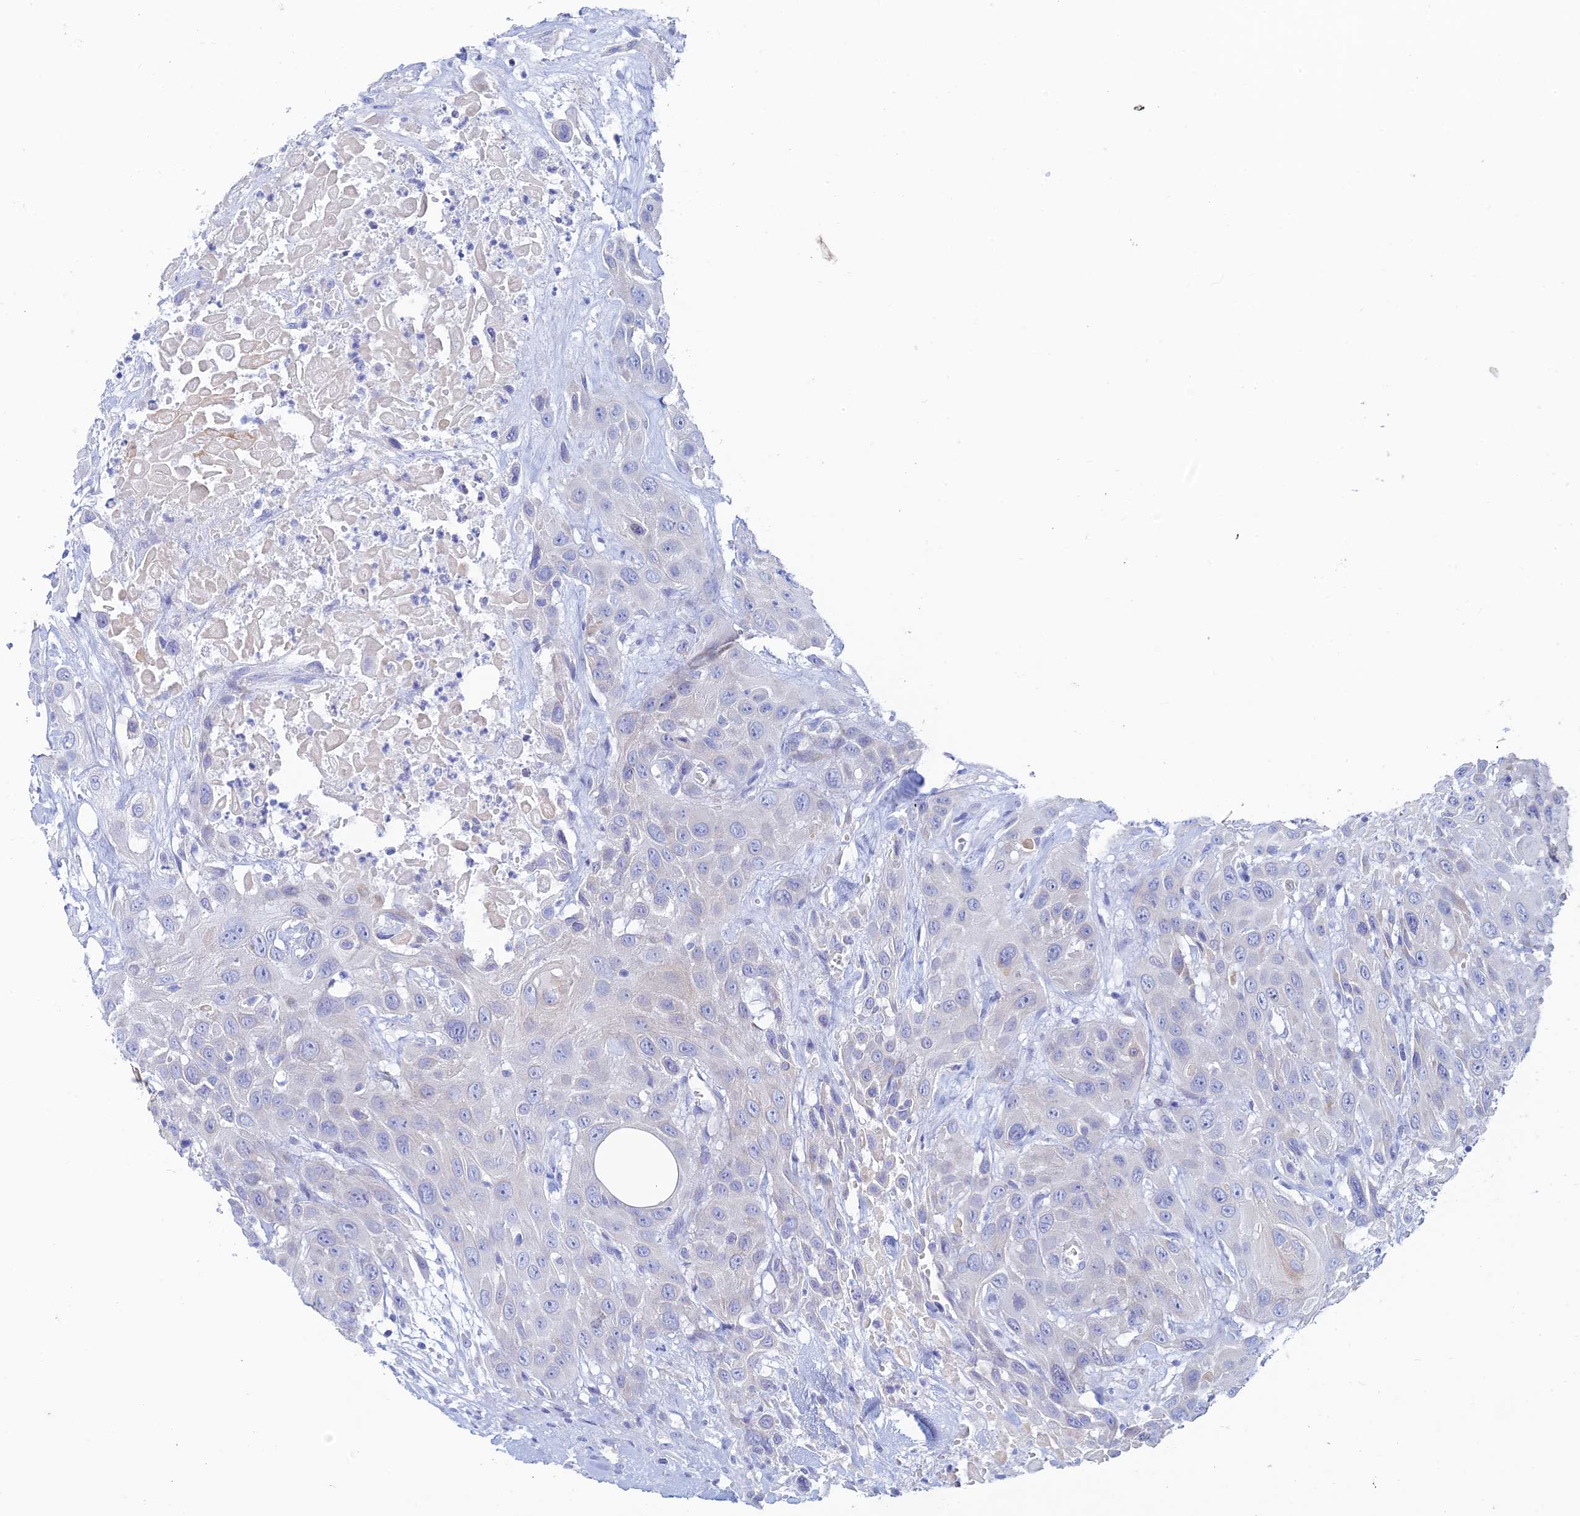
{"staining": {"intensity": "negative", "quantity": "none", "location": "none"}, "tissue": "head and neck cancer", "cell_type": "Tumor cells", "image_type": "cancer", "snomed": [{"axis": "morphology", "description": "Squamous cell carcinoma, NOS"}, {"axis": "topography", "description": "Head-Neck"}], "caption": "A micrograph of head and neck cancer stained for a protein displays no brown staining in tumor cells.", "gene": "CEP152", "patient": {"sex": "male", "age": 81}}